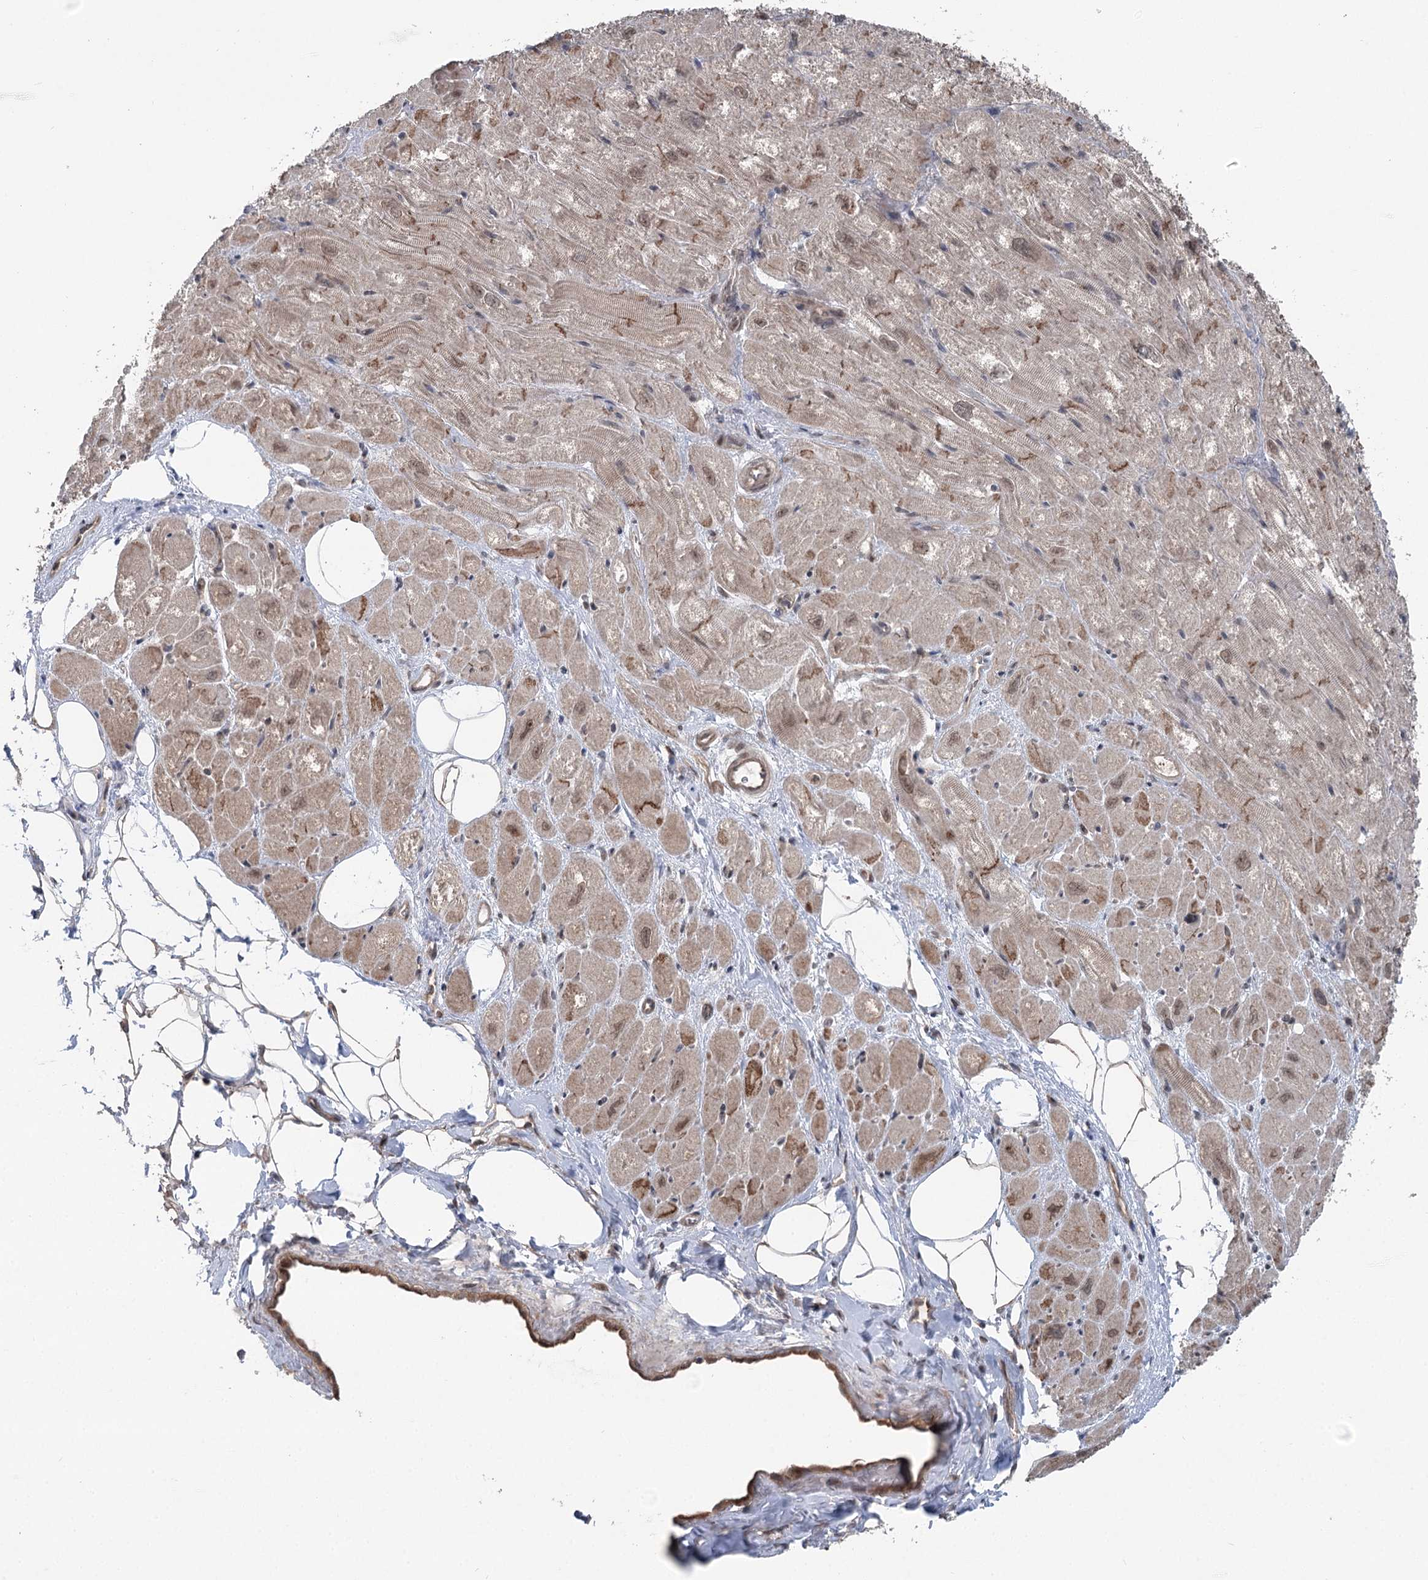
{"staining": {"intensity": "strong", "quantity": ">75%", "location": "cytoplasmic/membranous"}, "tissue": "heart muscle", "cell_type": "Cardiomyocytes", "image_type": "normal", "snomed": [{"axis": "morphology", "description": "Normal tissue, NOS"}, {"axis": "topography", "description": "Heart"}], "caption": "Protein expression by immunohistochemistry (IHC) shows strong cytoplasmic/membranous positivity in approximately >75% of cardiomyocytes in benign heart muscle.", "gene": "CCSER2", "patient": {"sex": "male", "age": 50}}